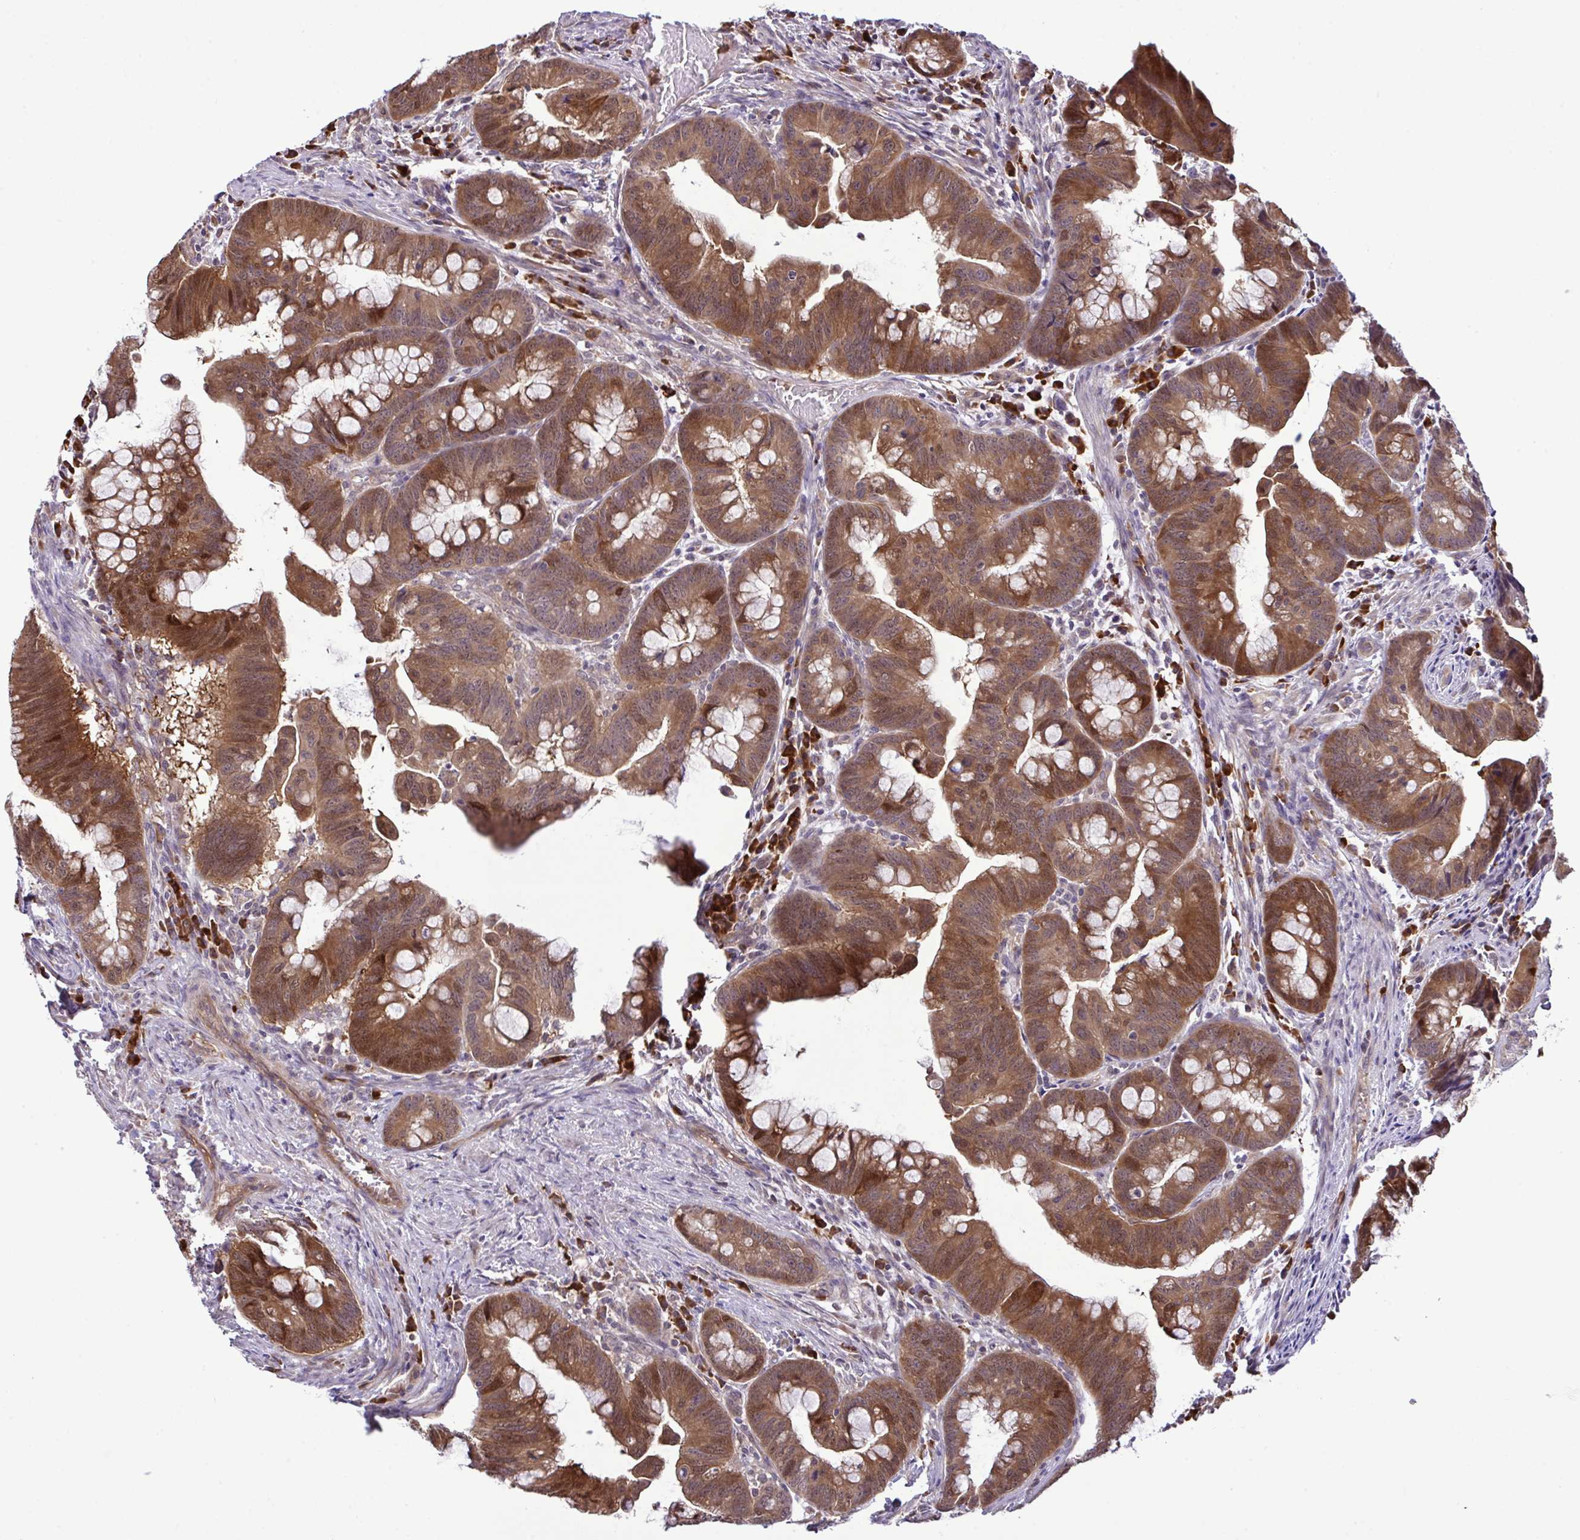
{"staining": {"intensity": "strong", "quantity": ">75%", "location": "cytoplasmic/membranous,nuclear"}, "tissue": "colorectal cancer", "cell_type": "Tumor cells", "image_type": "cancer", "snomed": [{"axis": "morphology", "description": "Adenocarcinoma, NOS"}, {"axis": "topography", "description": "Colon"}], "caption": "This is an image of immunohistochemistry (IHC) staining of adenocarcinoma (colorectal), which shows strong expression in the cytoplasmic/membranous and nuclear of tumor cells.", "gene": "CMPK1", "patient": {"sex": "male", "age": 62}}